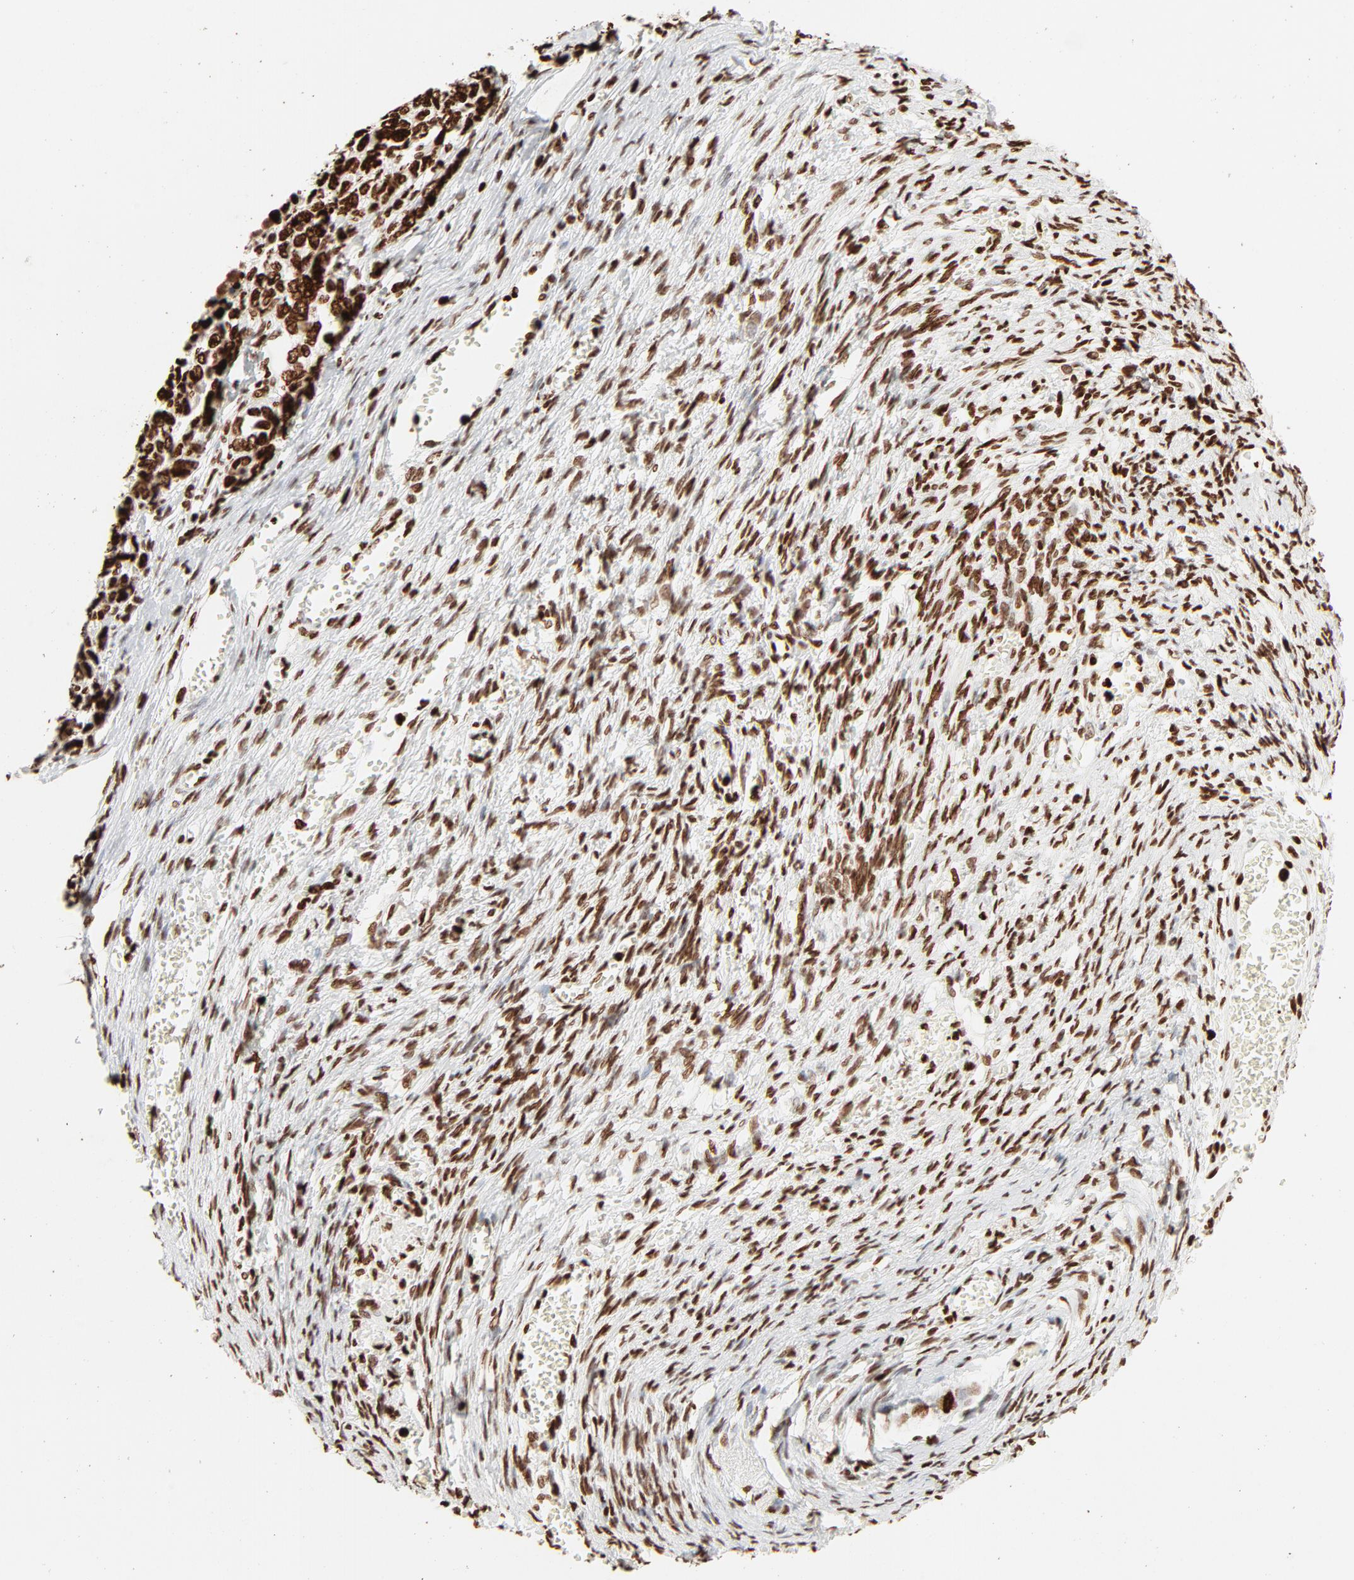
{"staining": {"intensity": "strong", "quantity": ">75%", "location": "nuclear"}, "tissue": "ovarian cancer", "cell_type": "Tumor cells", "image_type": "cancer", "snomed": [{"axis": "morphology", "description": "Cystadenocarcinoma, serous, NOS"}, {"axis": "topography", "description": "Ovary"}], "caption": "Protein analysis of ovarian cancer (serous cystadenocarcinoma) tissue shows strong nuclear positivity in about >75% of tumor cells.", "gene": "HMGB2", "patient": {"sex": "female", "age": 69}}